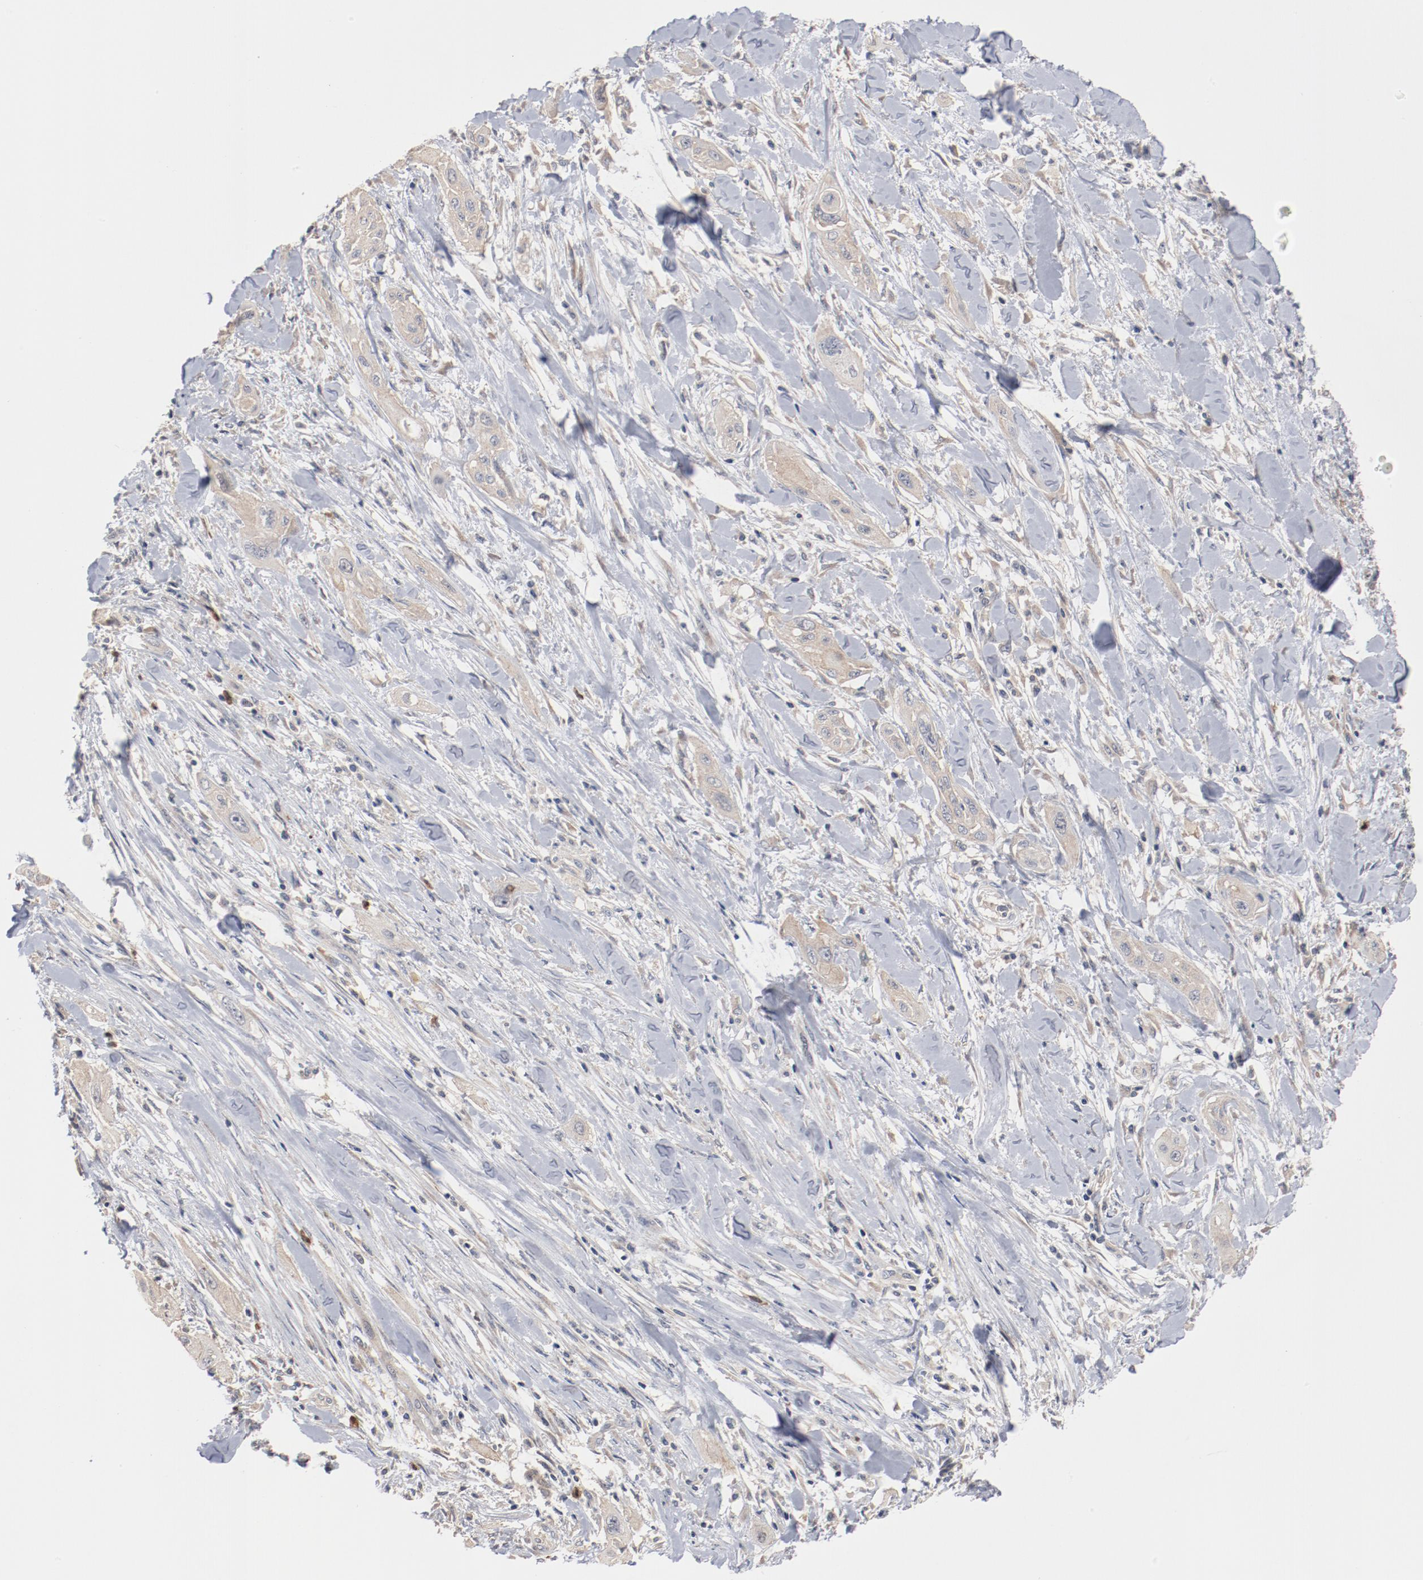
{"staining": {"intensity": "weak", "quantity": ">75%", "location": "cytoplasmic/membranous"}, "tissue": "lung cancer", "cell_type": "Tumor cells", "image_type": "cancer", "snomed": [{"axis": "morphology", "description": "Squamous cell carcinoma, NOS"}, {"axis": "topography", "description": "Lung"}], "caption": "Immunohistochemistry of lung cancer exhibits low levels of weak cytoplasmic/membranous expression in about >75% of tumor cells.", "gene": "RNASE11", "patient": {"sex": "female", "age": 47}}